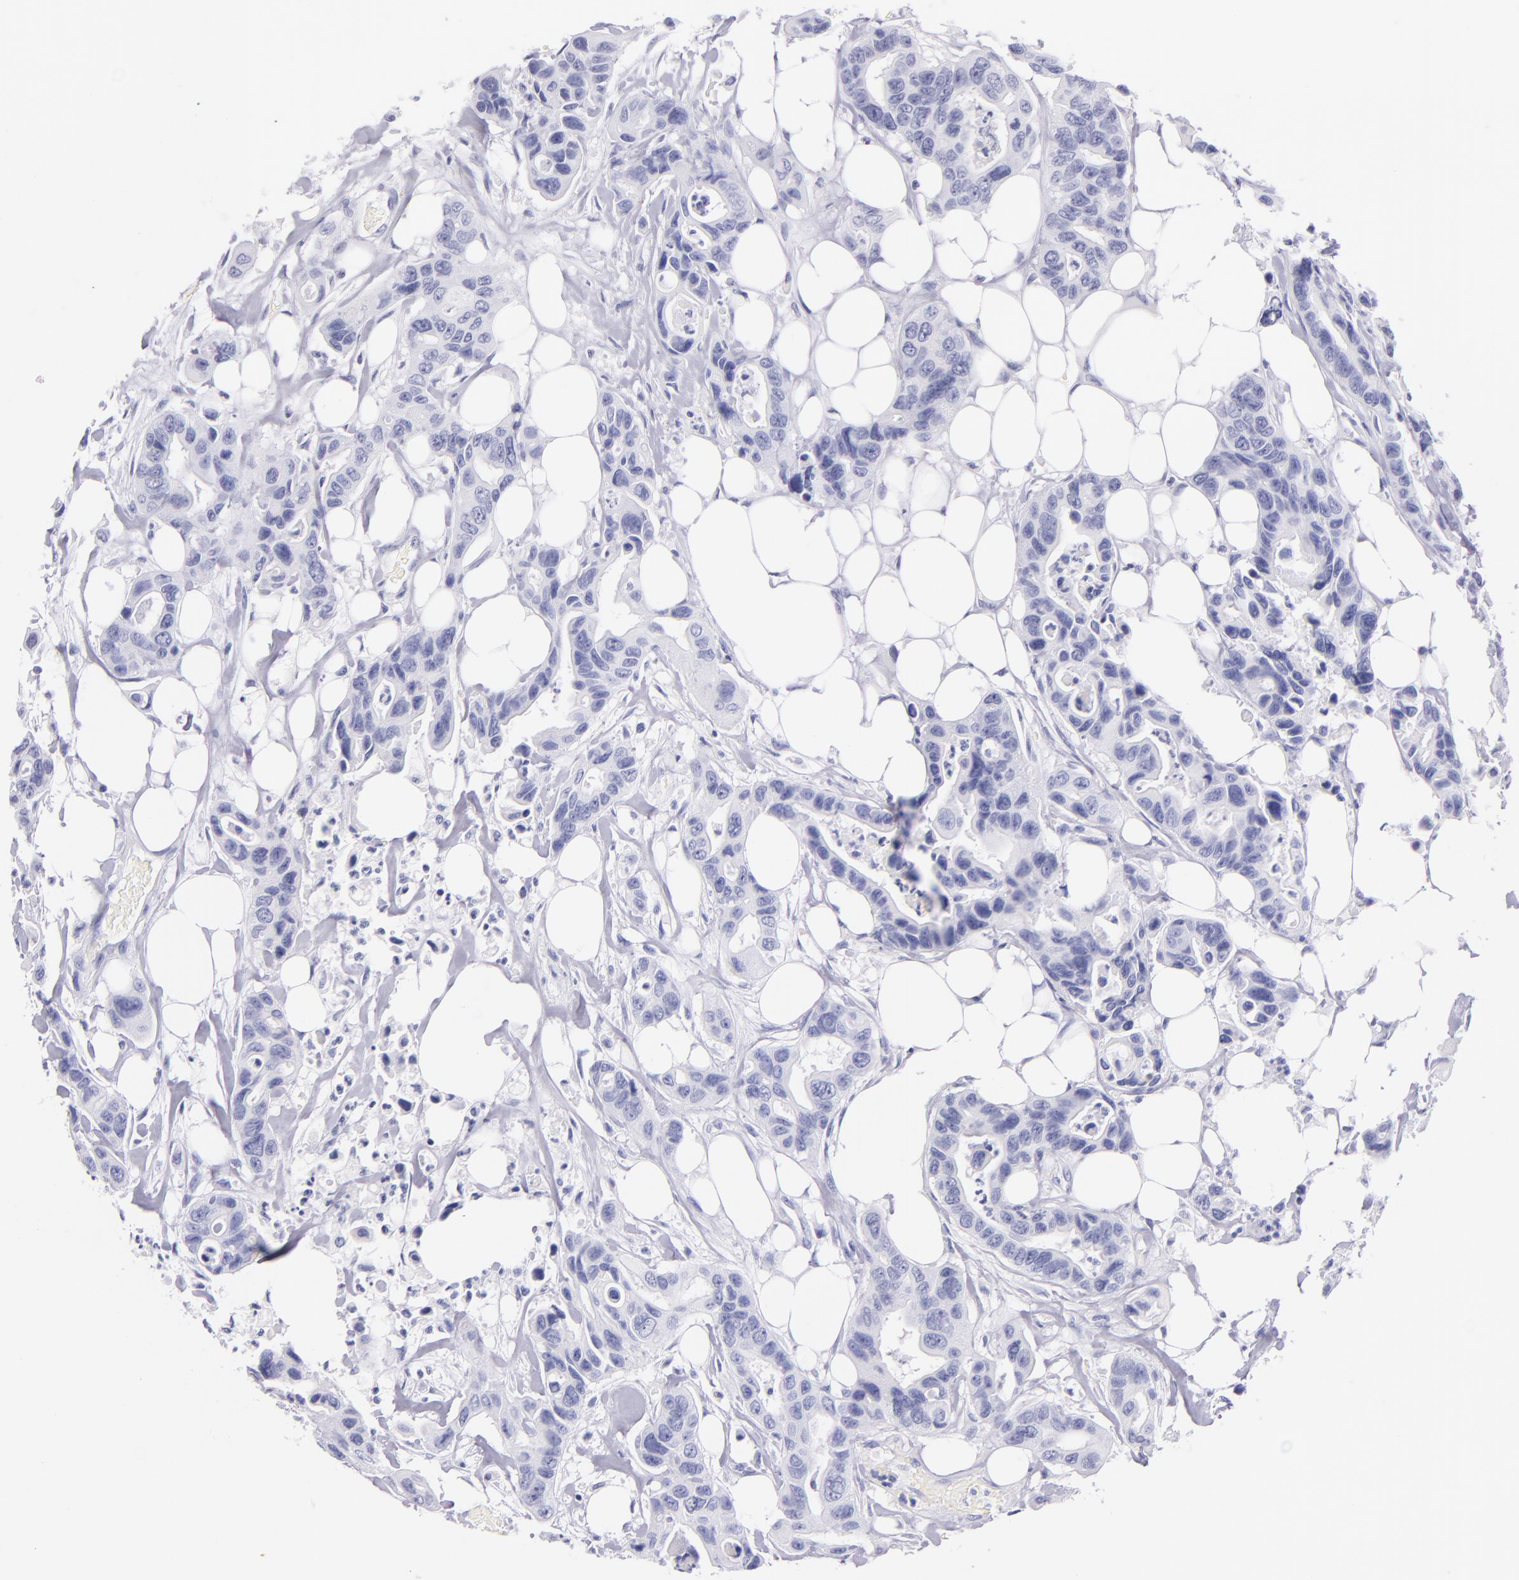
{"staining": {"intensity": "negative", "quantity": "none", "location": "none"}, "tissue": "colorectal cancer", "cell_type": "Tumor cells", "image_type": "cancer", "snomed": [{"axis": "morphology", "description": "Adenocarcinoma, NOS"}, {"axis": "topography", "description": "Colon"}], "caption": "A micrograph of colorectal cancer (adenocarcinoma) stained for a protein exhibits no brown staining in tumor cells.", "gene": "SFTPB", "patient": {"sex": "female", "age": 70}}